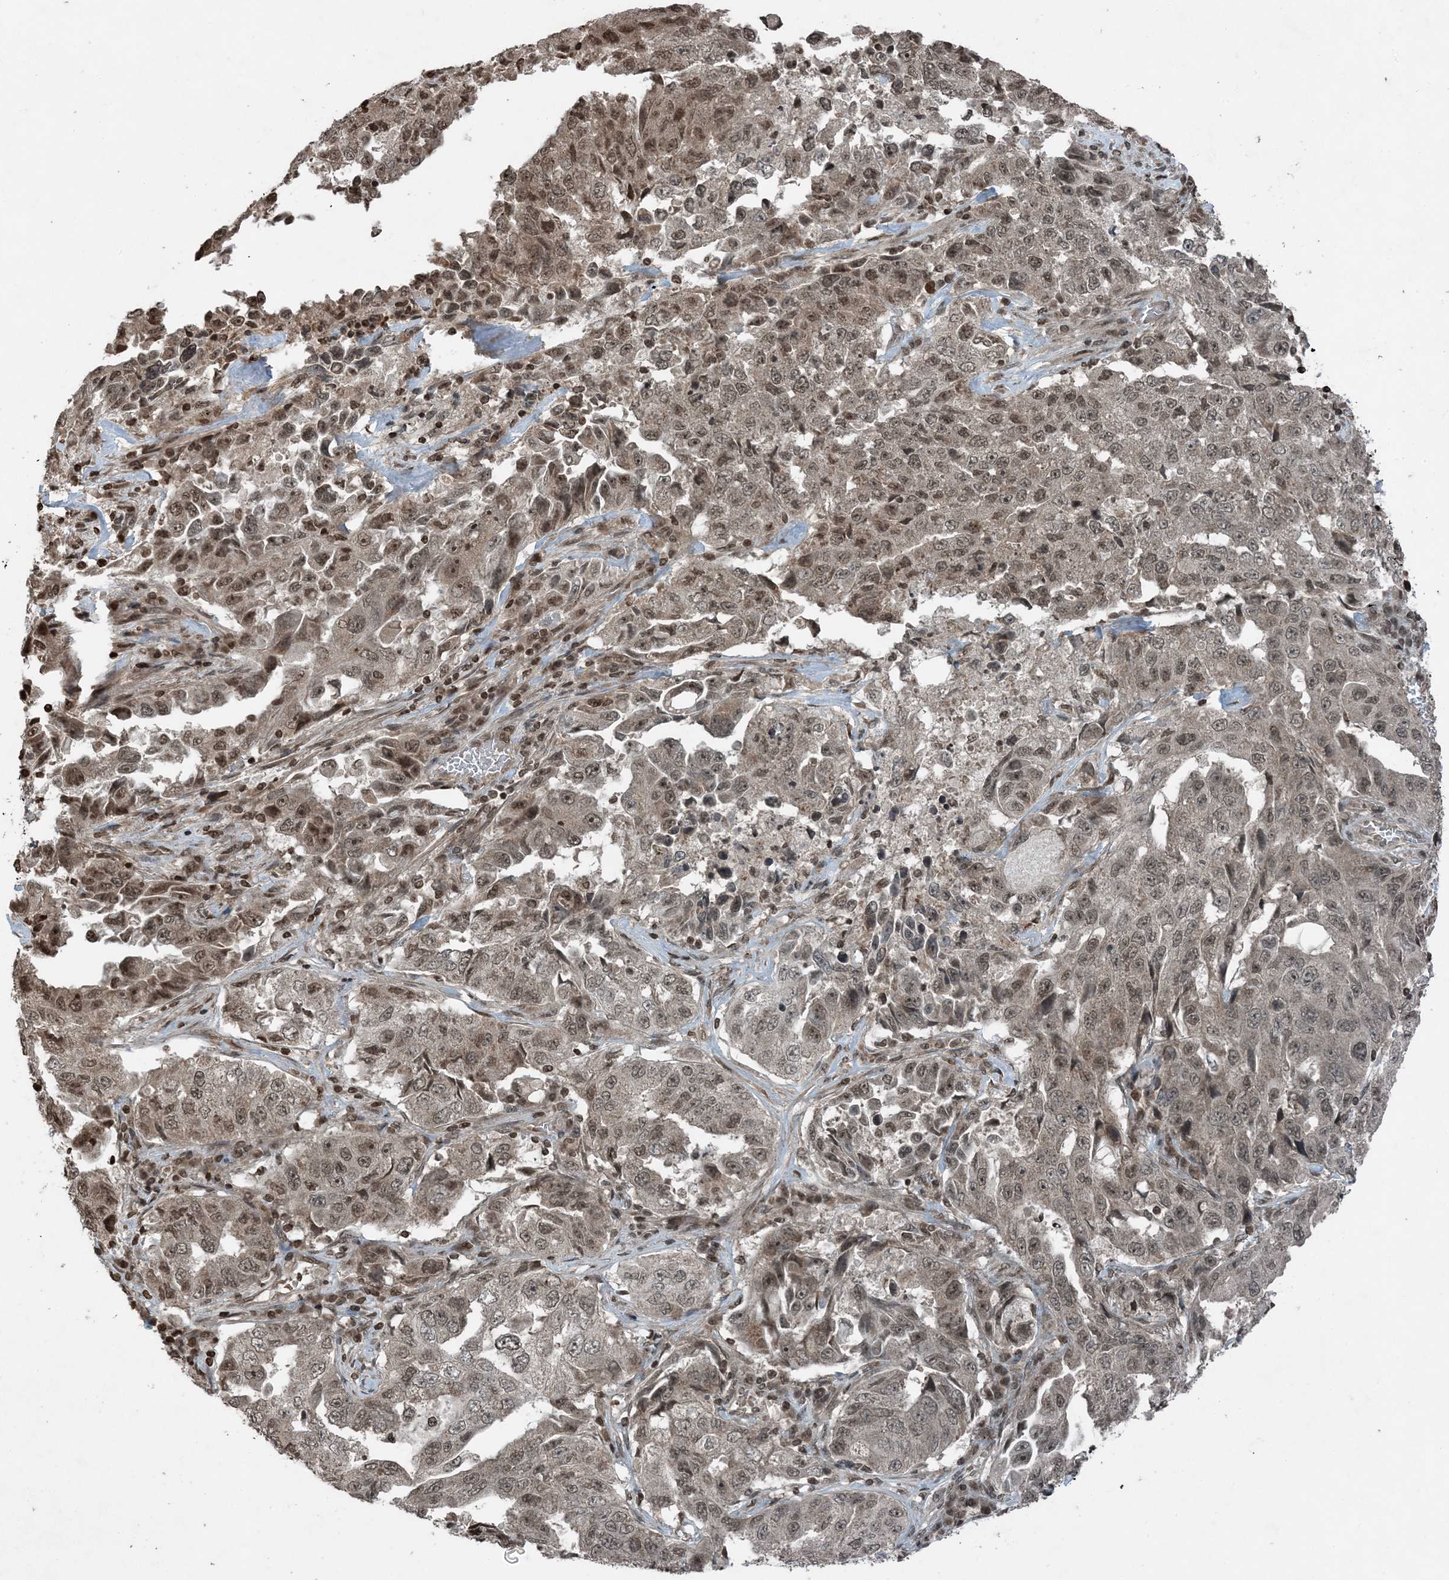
{"staining": {"intensity": "moderate", "quantity": "25%-75%", "location": "nuclear"}, "tissue": "lung cancer", "cell_type": "Tumor cells", "image_type": "cancer", "snomed": [{"axis": "morphology", "description": "Adenocarcinoma, NOS"}, {"axis": "topography", "description": "Lung"}], "caption": "DAB immunohistochemical staining of adenocarcinoma (lung) demonstrates moderate nuclear protein staining in approximately 25%-75% of tumor cells. The protein of interest is shown in brown color, while the nuclei are stained blue.", "gene": "ZFAND2B", "patient": {"sex": "female", "age": 51}}